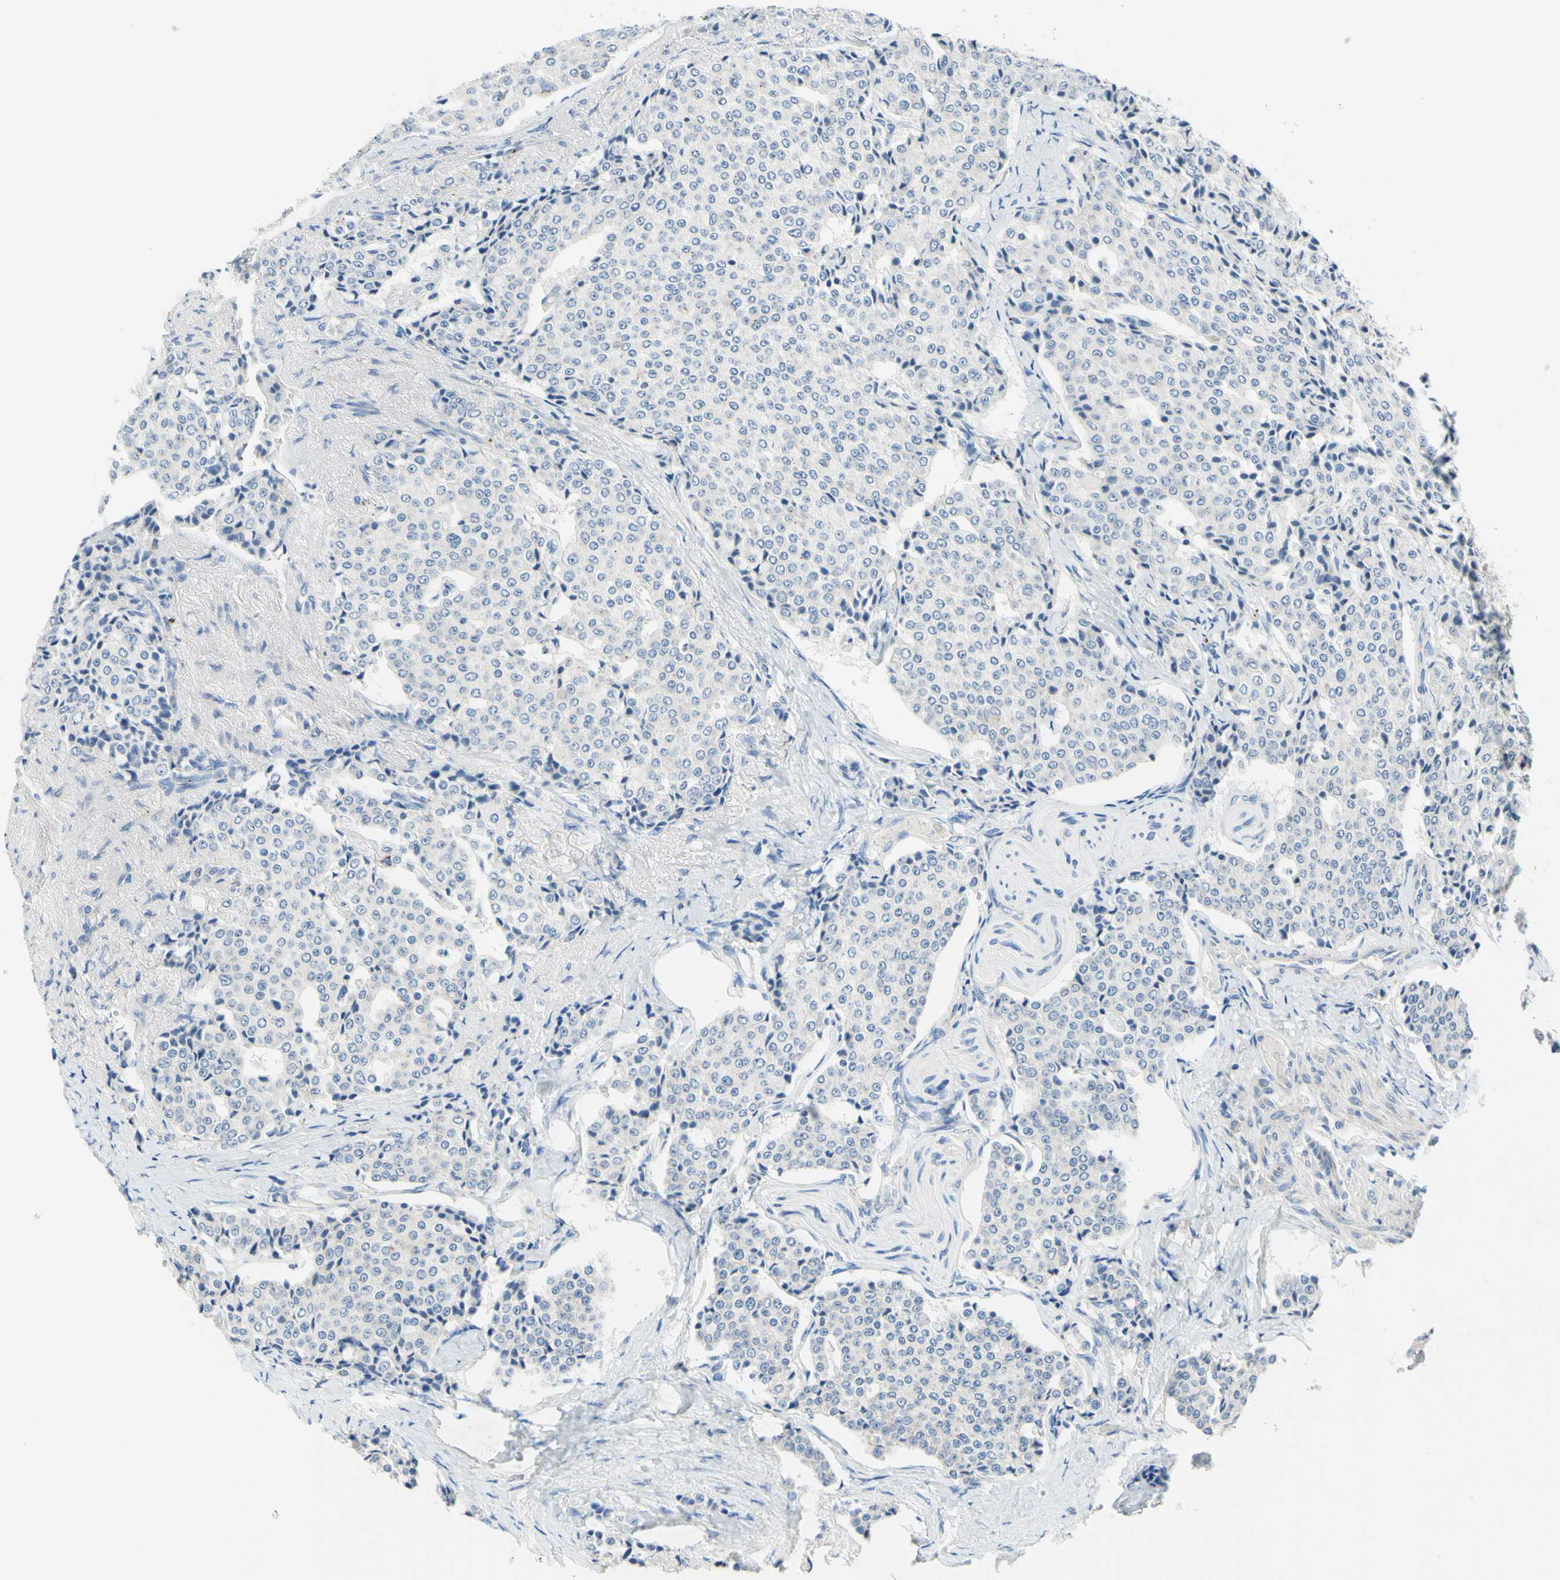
{"staining": {"intensity": "negative", "quantity": "none", "location": "none"}, "tissue": "carcinoid", "cell_type": "Tumor cells", "image_type": "cancer", "snomed": [{"axis": "morphology", "description": "Carcinoid, malignant, NOS"}, {"axis": "topography", "description": "Colon"}], "caption": "Photomicrograph shows no protein expression in tumor cells of carcinoid (malignant) tissue.", "gene": "MFF", "patient": {"sex": "female", "age": 61}}